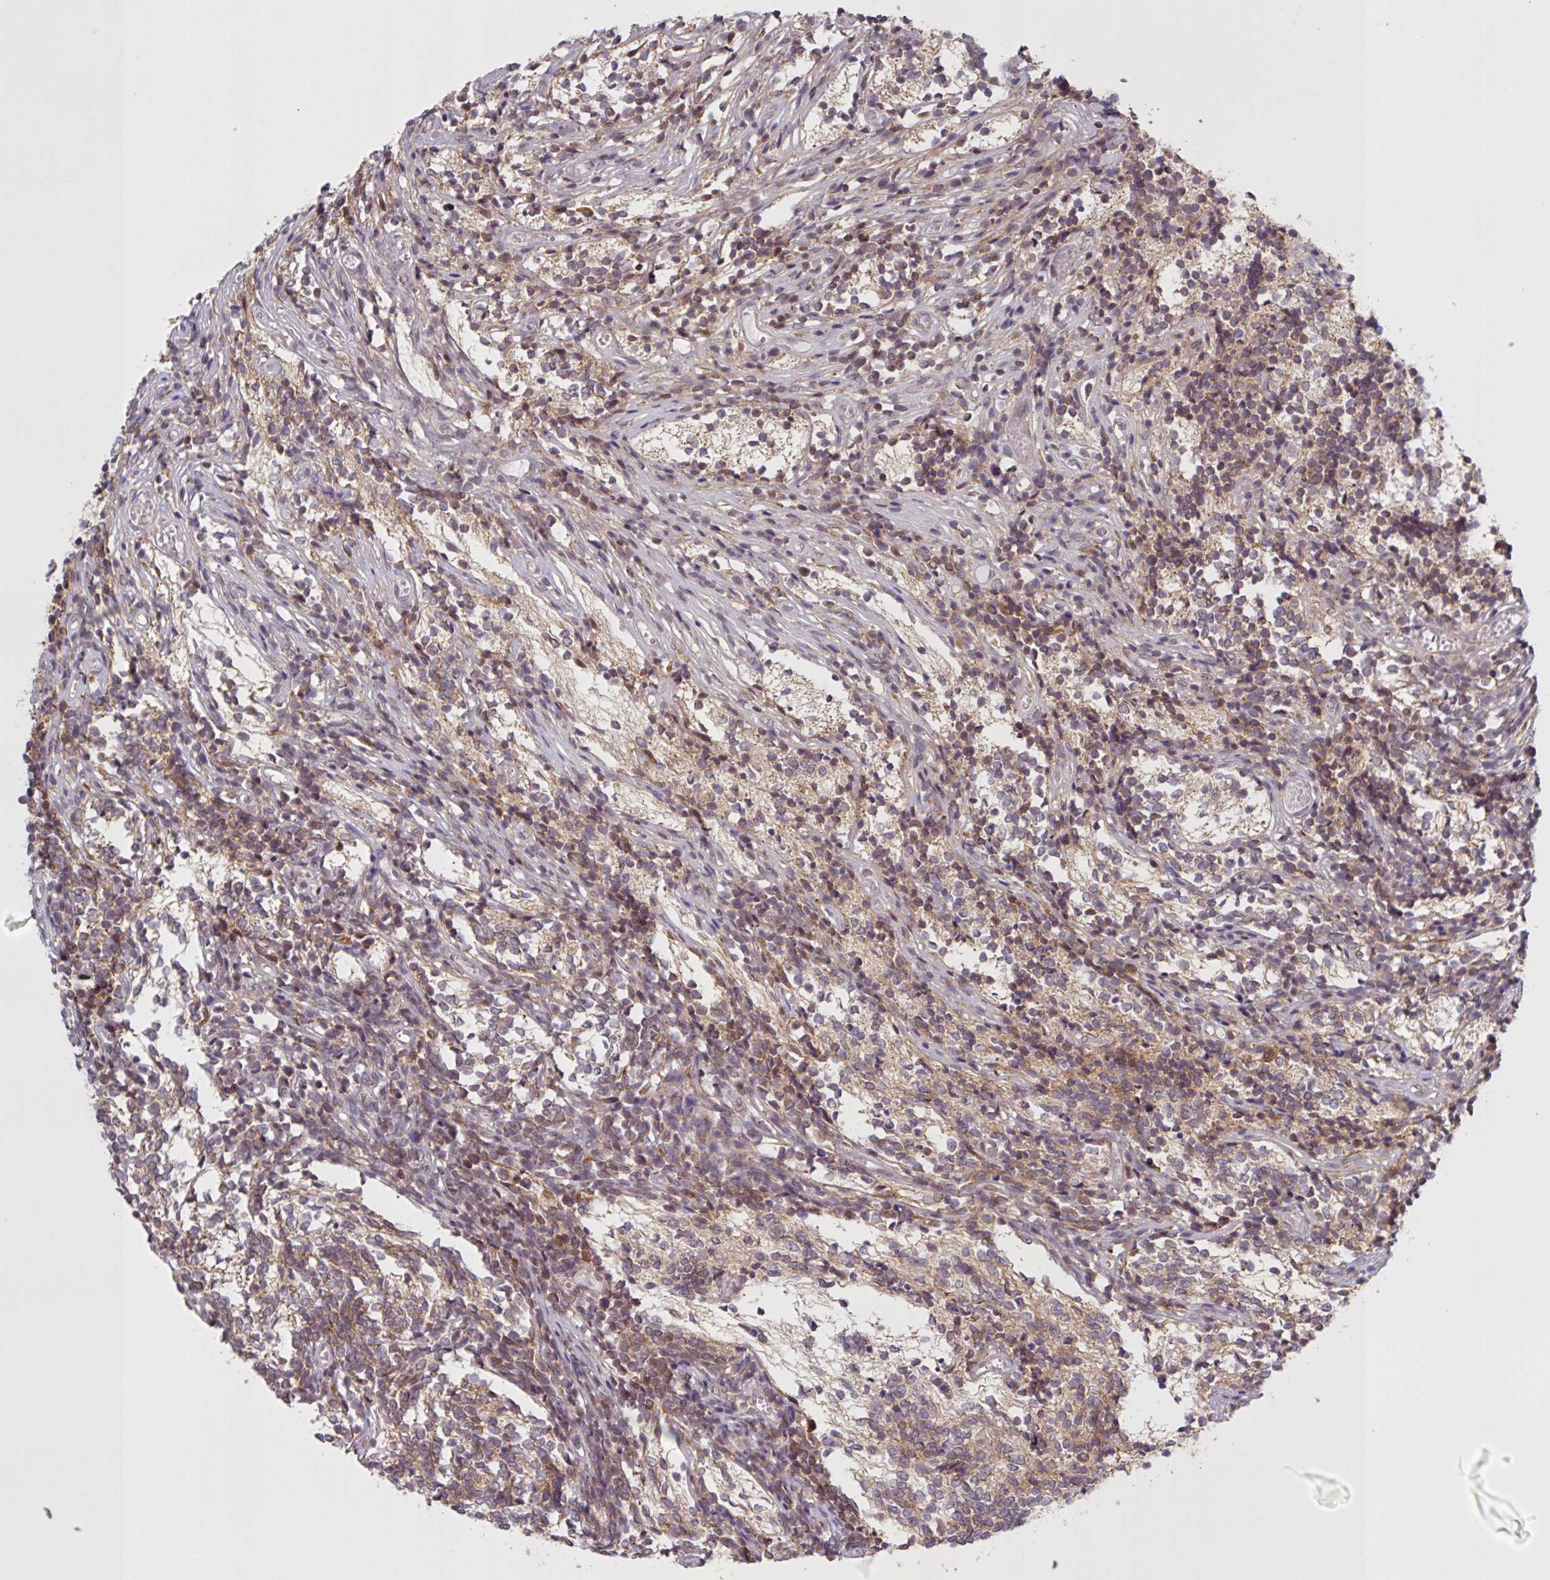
{"staining": {"intensity": "moderate", "quantity": "25%-75%", "location": "cytoplasmic/membranous"}, "tissue": "glioma", "cell_type": "Tumor cells", "image_type": "cancer", "snomed": [{"axis": "morphology", "description": "Glioma, malignant, Low grade"}, {"axis": "topography", "description": "Brain"}], "caption": "Glioma was stained to show a protein in brown. There is medium levels of moderate cytoplasmic/membranous staining in about 25%-75% of tumor cells.", "gene": "CAMLG", "patient": {"sex": "female", "age": 1}}